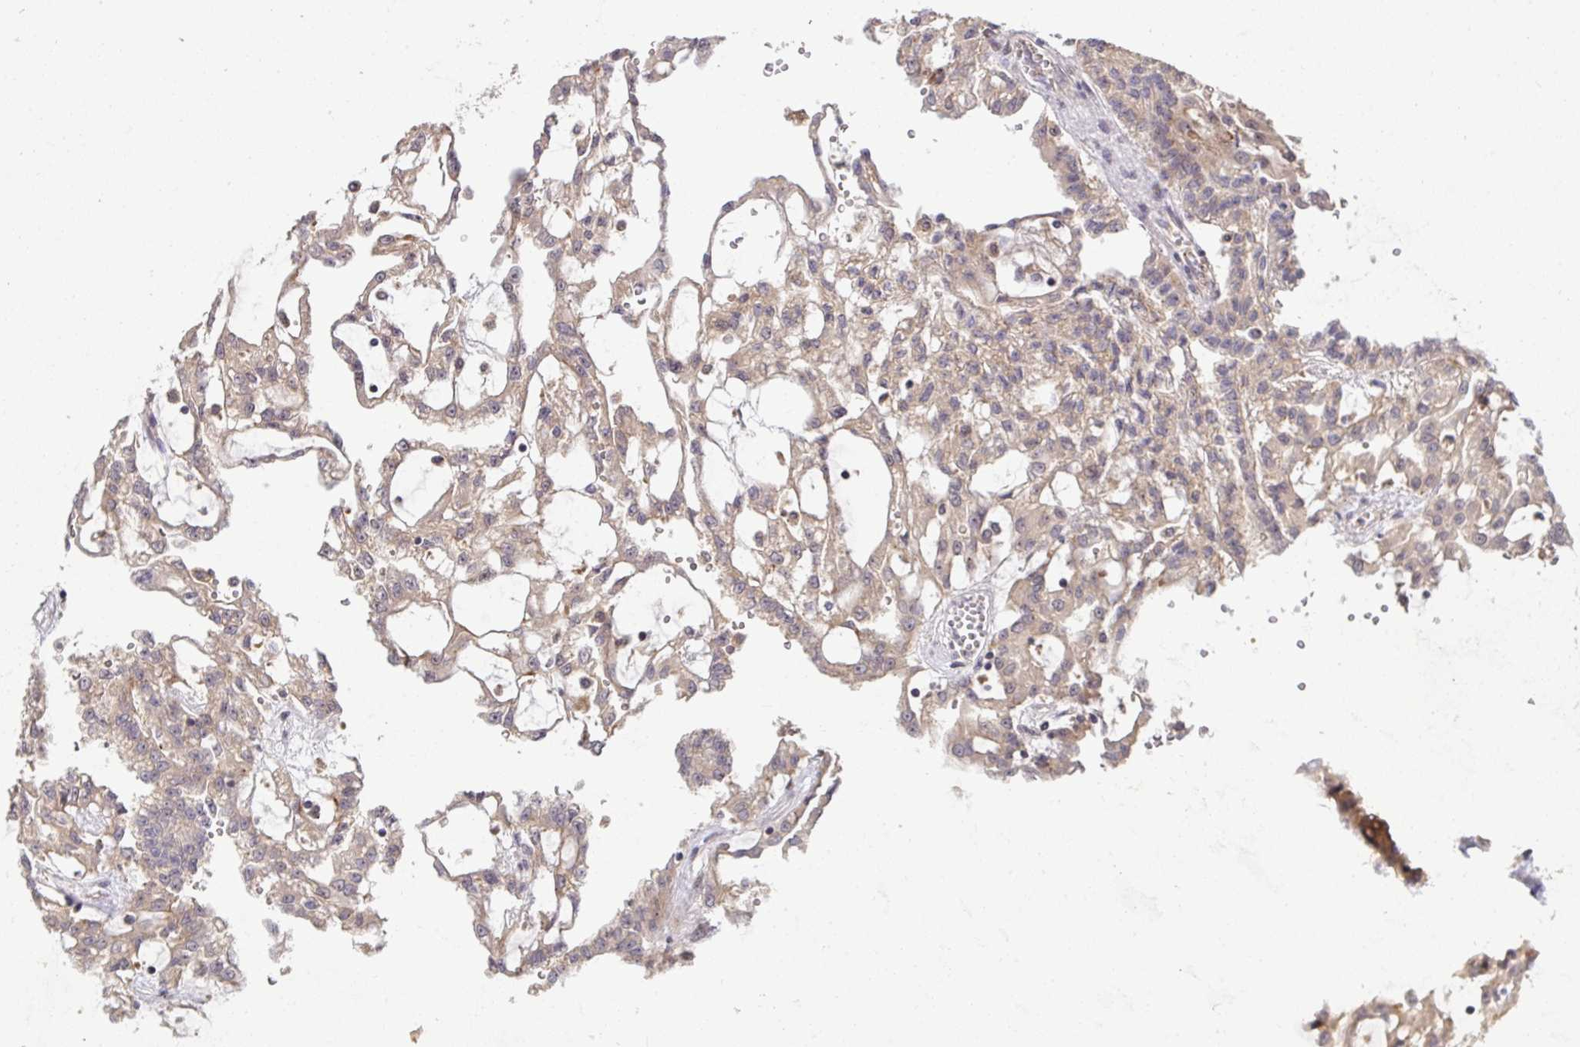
{"staining": {"intensity": "weak", "quantity": "25%-75%", "location": "cytoplasmic/membranous"}, "tissue": "renal cancer", "cell_type": "Tumor cells", "image_type": "cancer", "snomed": [{"axis": "morphology", "description": "Adenocarcinoma, NOS"}, {"axis": "topography", "description": "Kidney"}], "caption": "Renal cancer tissue shows weak cytoplasmic/membranous expression in approximately 25%-75% of tumor cells, visualized by immunohistochemistry.", "gene": "SLC9A6", "patient": {"sex": "male", "age": 63}}